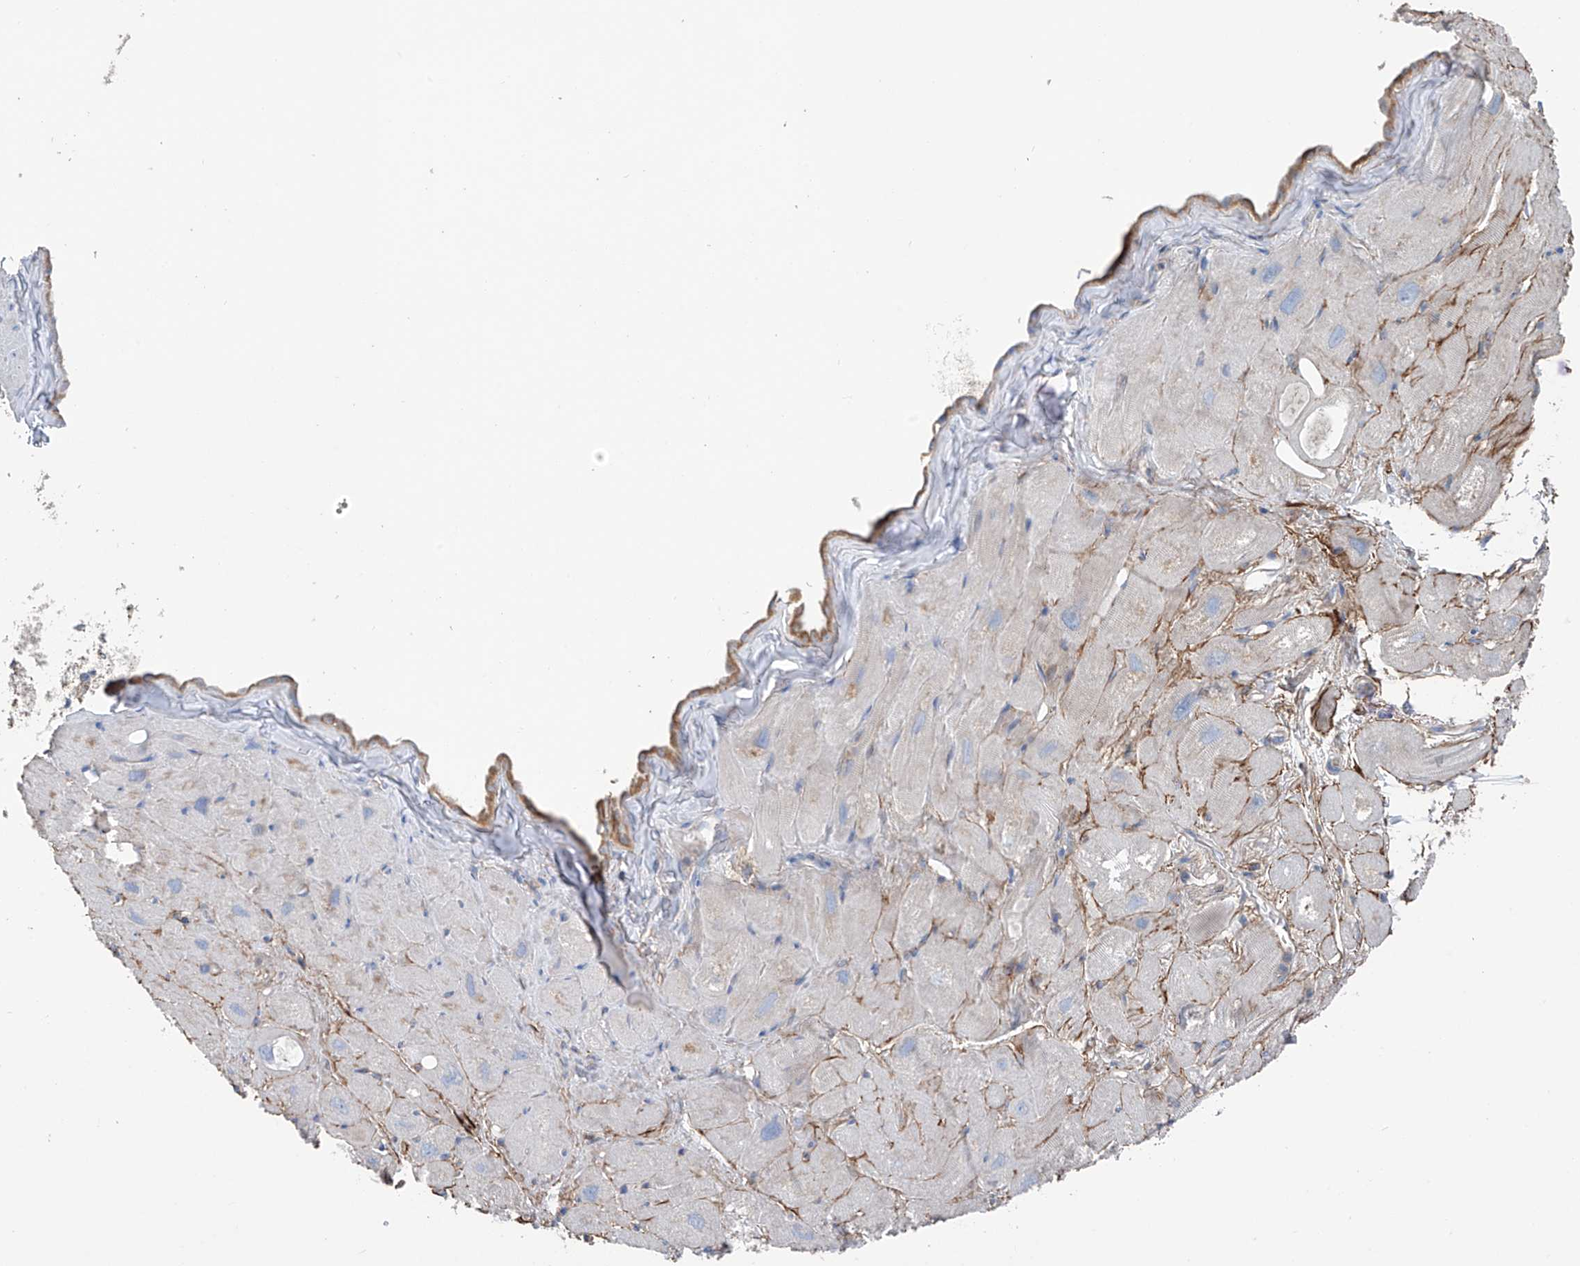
{"staining": {"intensity": "weak", "quantity": "<25%", "location": "cytoplasmic/membranous"}, "tissue": "heart muscle", "cell_type": "Cardiomyocytes", "image_type": "normal", "snomed": [{"axis": "morphology", "description": "Normal tissue, NOS"}, {"axis": "topography", "description": "Heart"}], "caption": "A photomicrograph of heart muscle stained for a protein reveals no brown staining in cardiomyocytes. (Stains: DAB (3,3'-diaminobenzidine) IHC with hematoxylin counter stain, Microscopy: brightfield microscopy at high magnification).", "gene": "GALNTL6", "patient": {"sex": "male", "age": 50}}